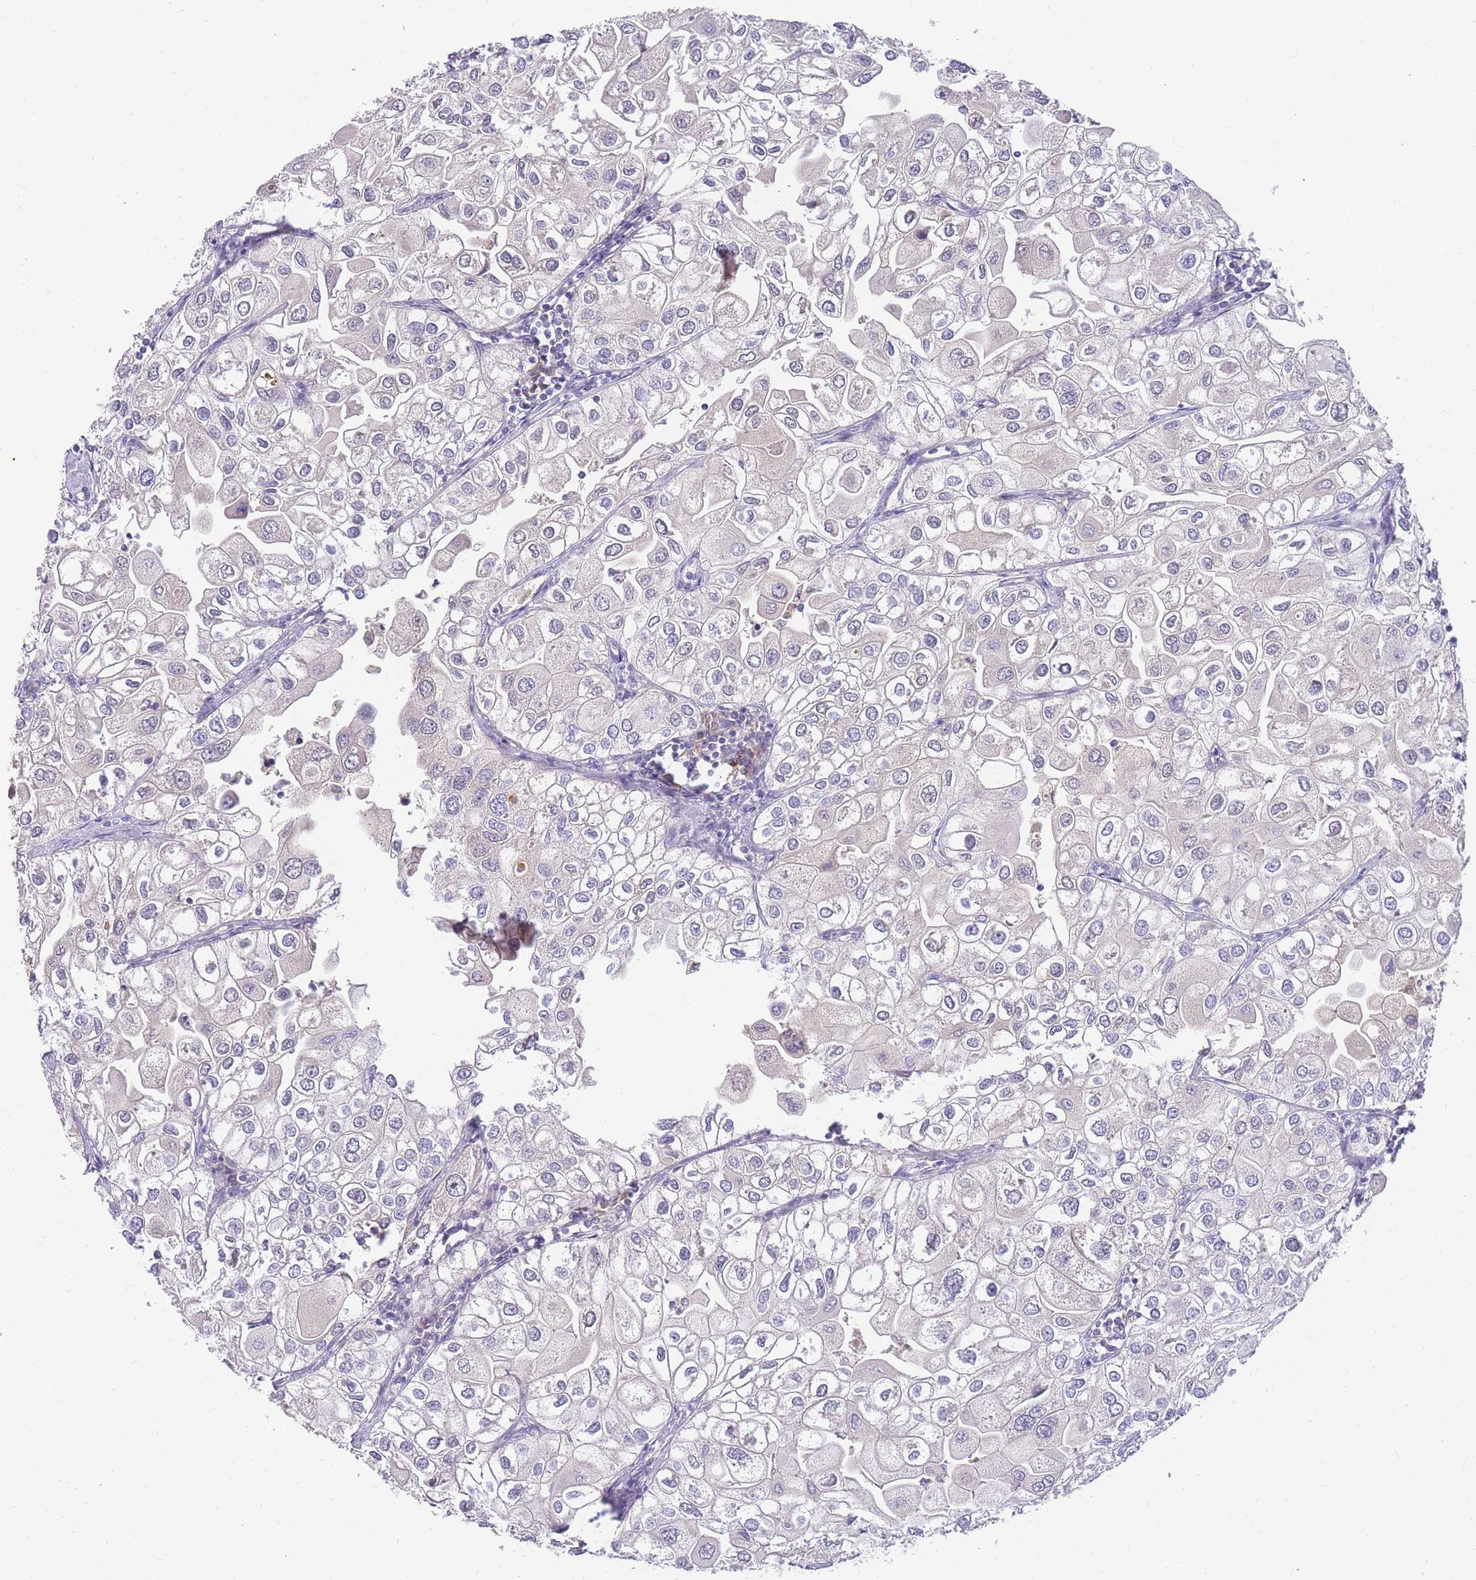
{"staining": {"intensity": "negative", "quantity": "none", "location": "none"}, "tissue": "urothelial cancer", "cell_type": "Tumor cells", "image_type": "cancer", "snomed": [{"axis": "morphology", "description": "Urothelial carcinoma, High grade"}, {"axis": "topography", "description": "Urinary bladder"}], "caption": "There is no significant positivity in tumor cells of urothelial carcinoma (high-grade).", "gene": "ZNF577", "patient": {"sex": "male", "age": 64}}